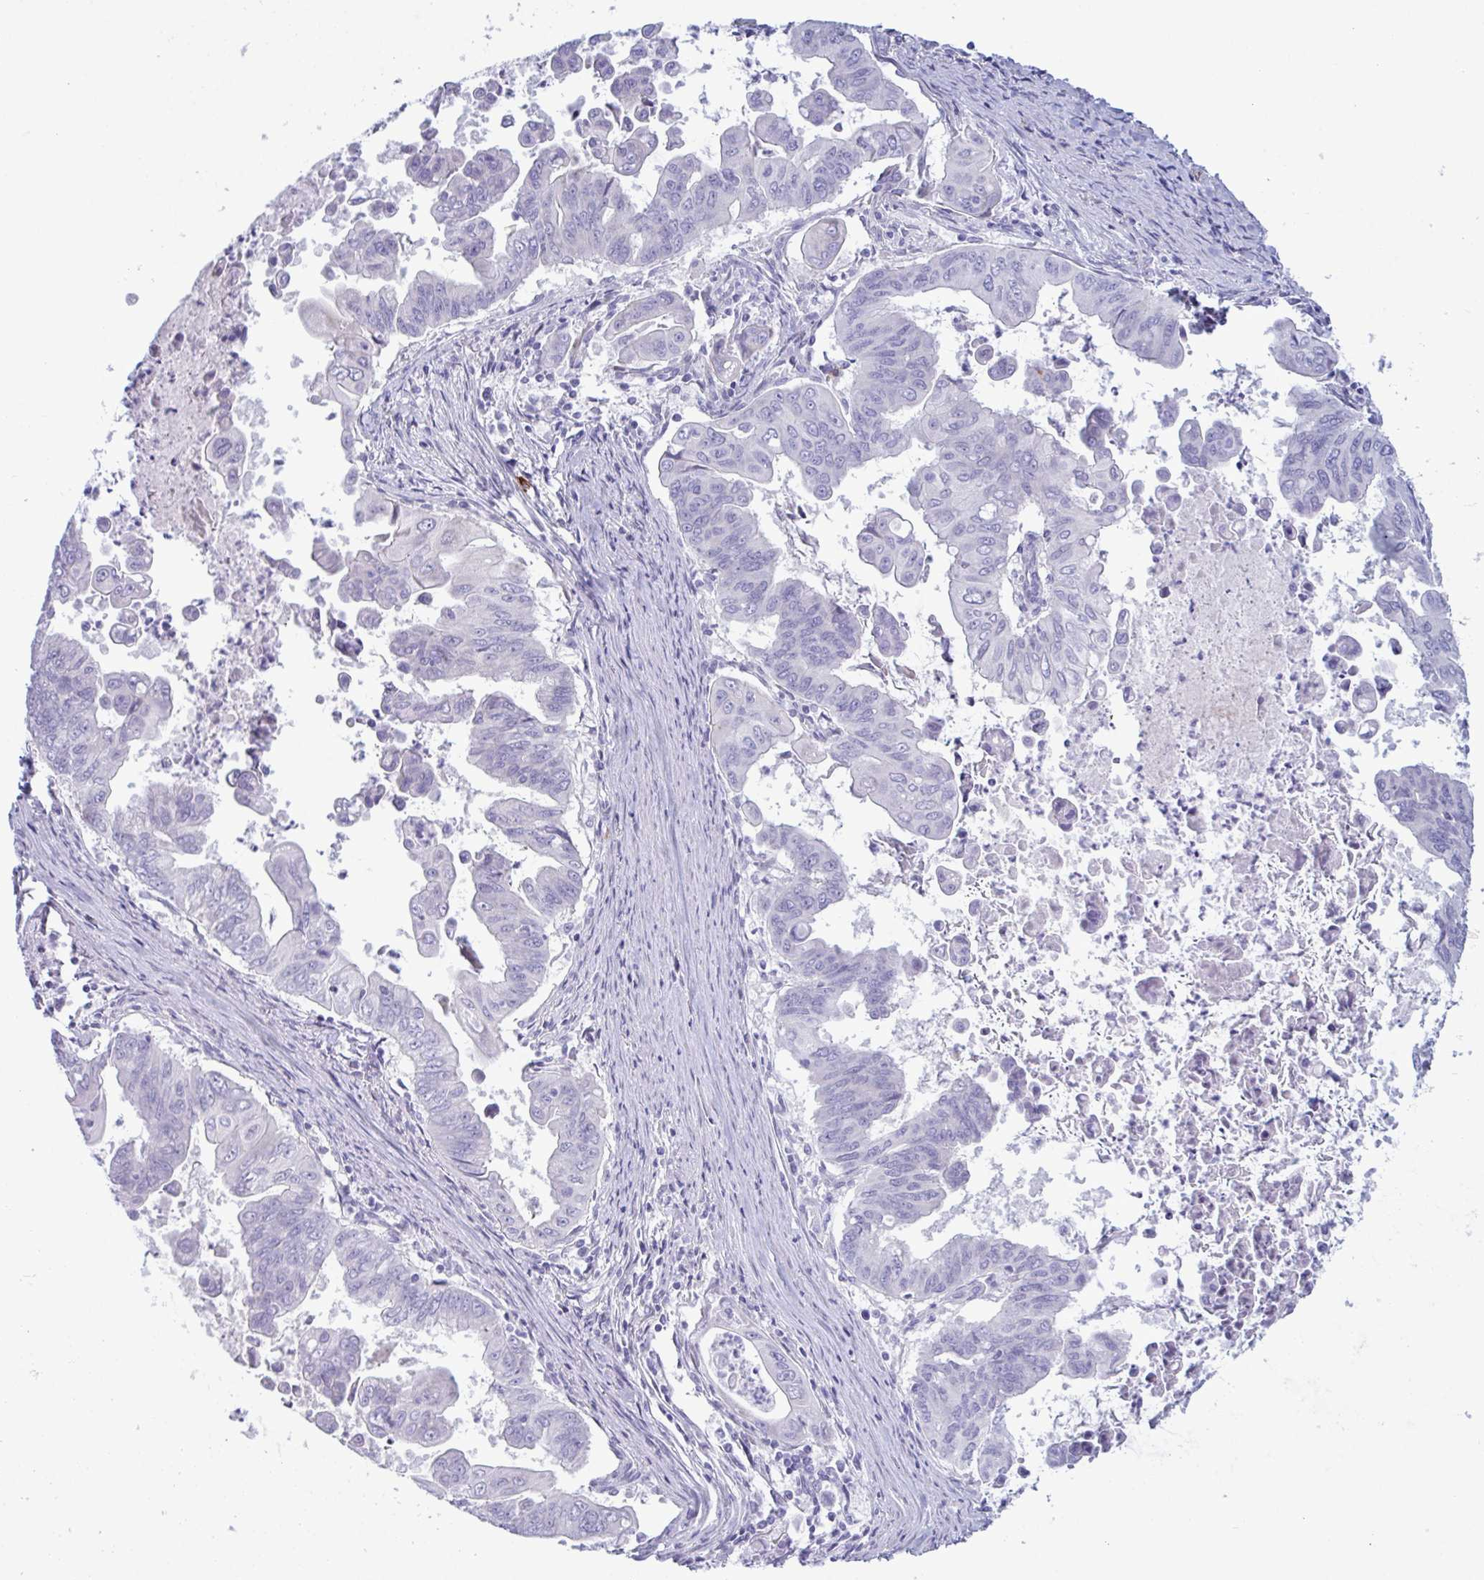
{"staining": {"intensity": "negative", "quantity": "none", "location": "none"}, "tissue": "stomach cancer", "cell_type": "Tumor cells", "image_type": "cancer", "snomed": [{"axis": "morphology", "description": "Adenocarcinoma, NOS"}, {"axis": "topography", "description": "Stomach, upper"}], "caption": "Image shows no protein staining in tumor cells of stomach cancer tissue. (DAB immunohistochemistry (IHC) with hematoxylin counter stain).", "gene": "ZNF684", "patient": {"sex": "male", "age": 80}}